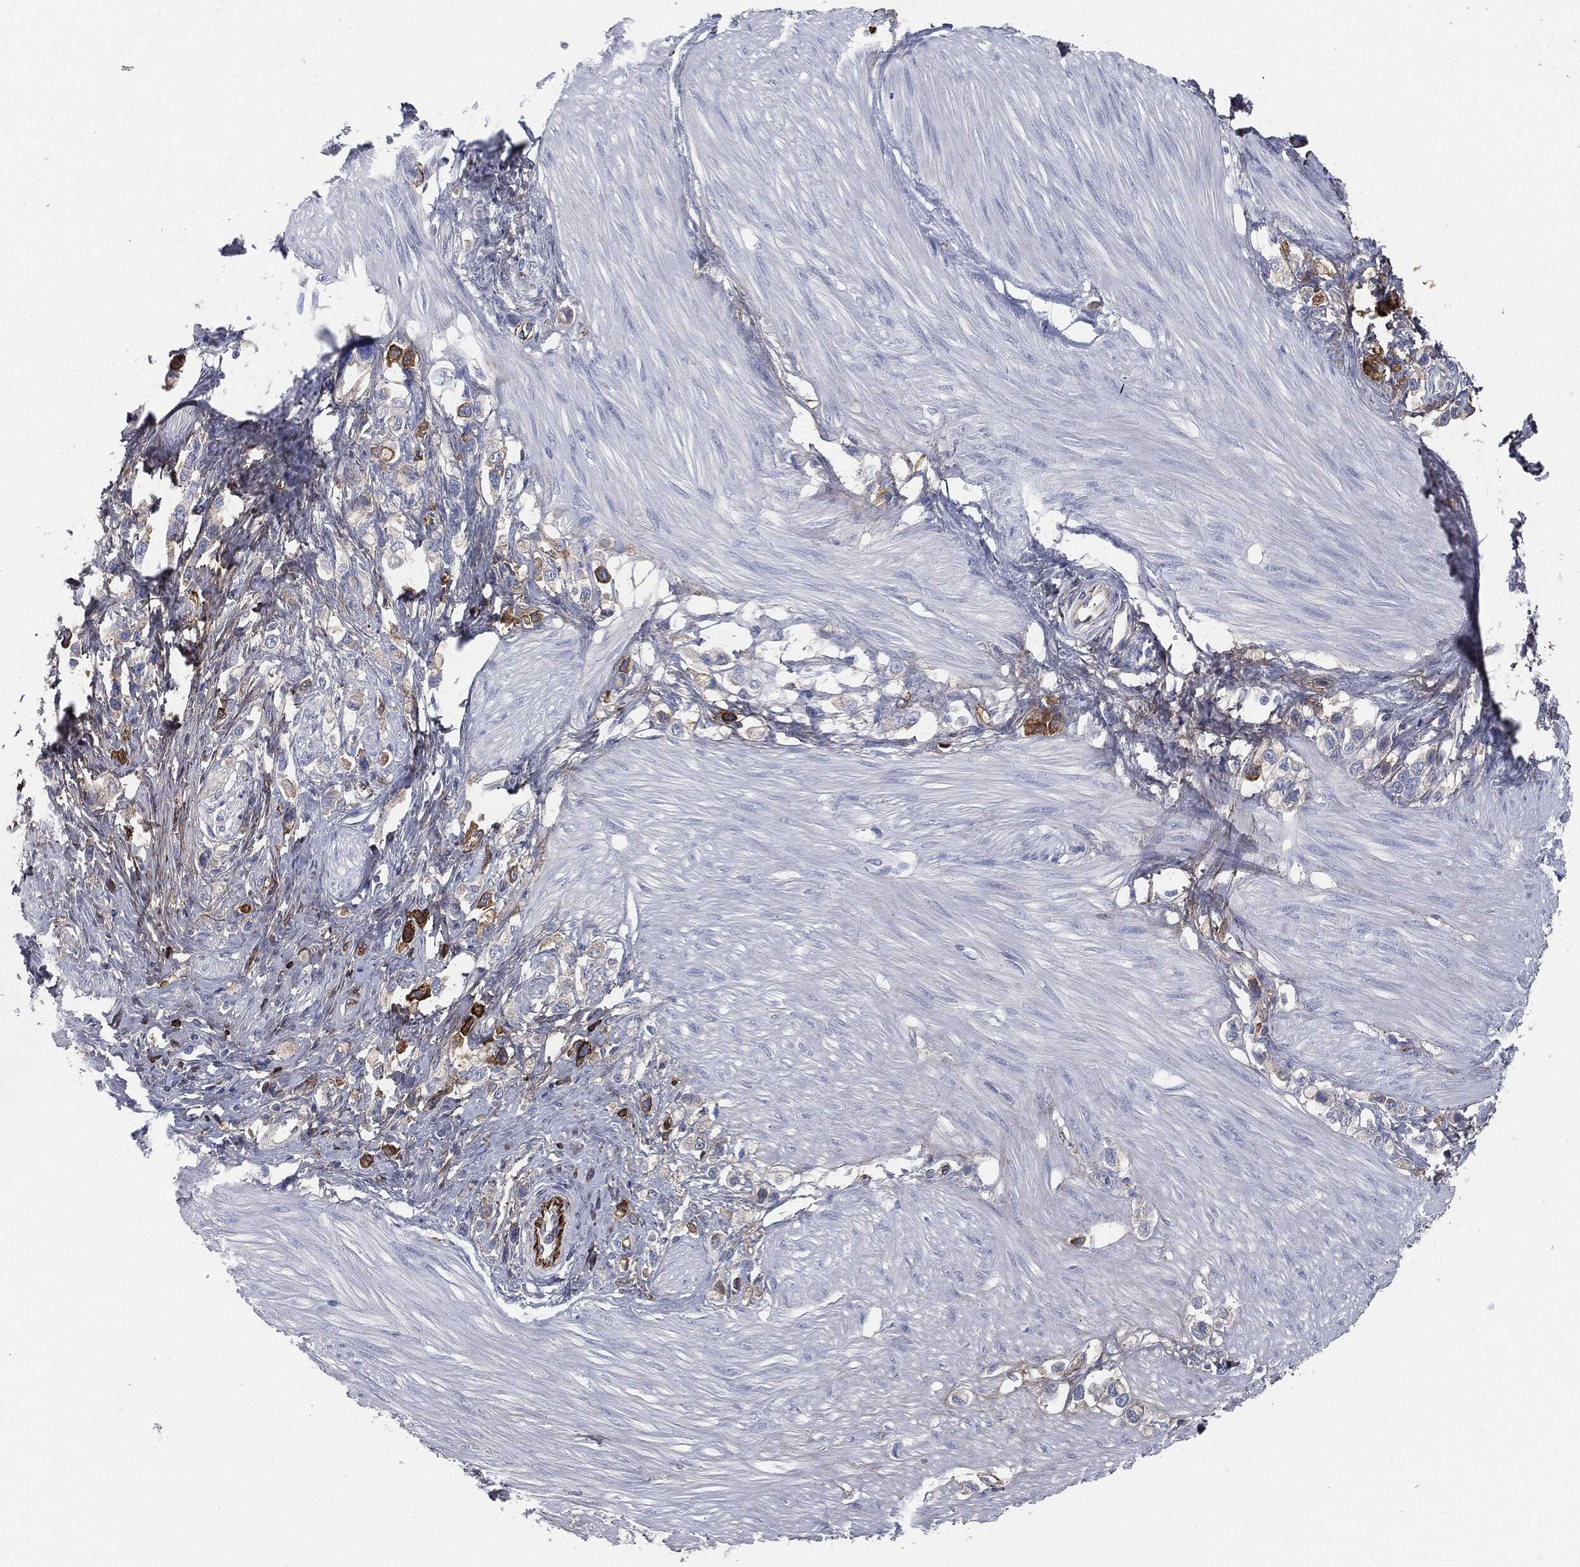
{"staining": {"intensity": "strong", "quantity": "<25%", "location": "cytoplasmic/membranous"}, "tissue": "stomach cancer", "cell_type": "Tumor cells", "image_type": "cancer", "snomed": [{"axis": "morphology", "description": "Normal tissue, NOS"}, {"axis": "morphology", "description": "Adenocarcinoma, NOS"}, {"axis": "morphology", "description": "Adenocarcinoma, High grade"}, {"axis": "topography", "description": "Stomach, upper"}, {"axis": "topography", "description": "Stomach"}], "caption": "Brown immunohistochemical staining in human stomach cancer exhibits strong cytoplasmic/membranous staining in about <25% of tumor cells. Using DAB (brown) and hematoxylin (blue) stains, captured at high magnification using brightfield microscopy.", "gene": "APOB", "patient": {"sex": "female", "age": 65}}